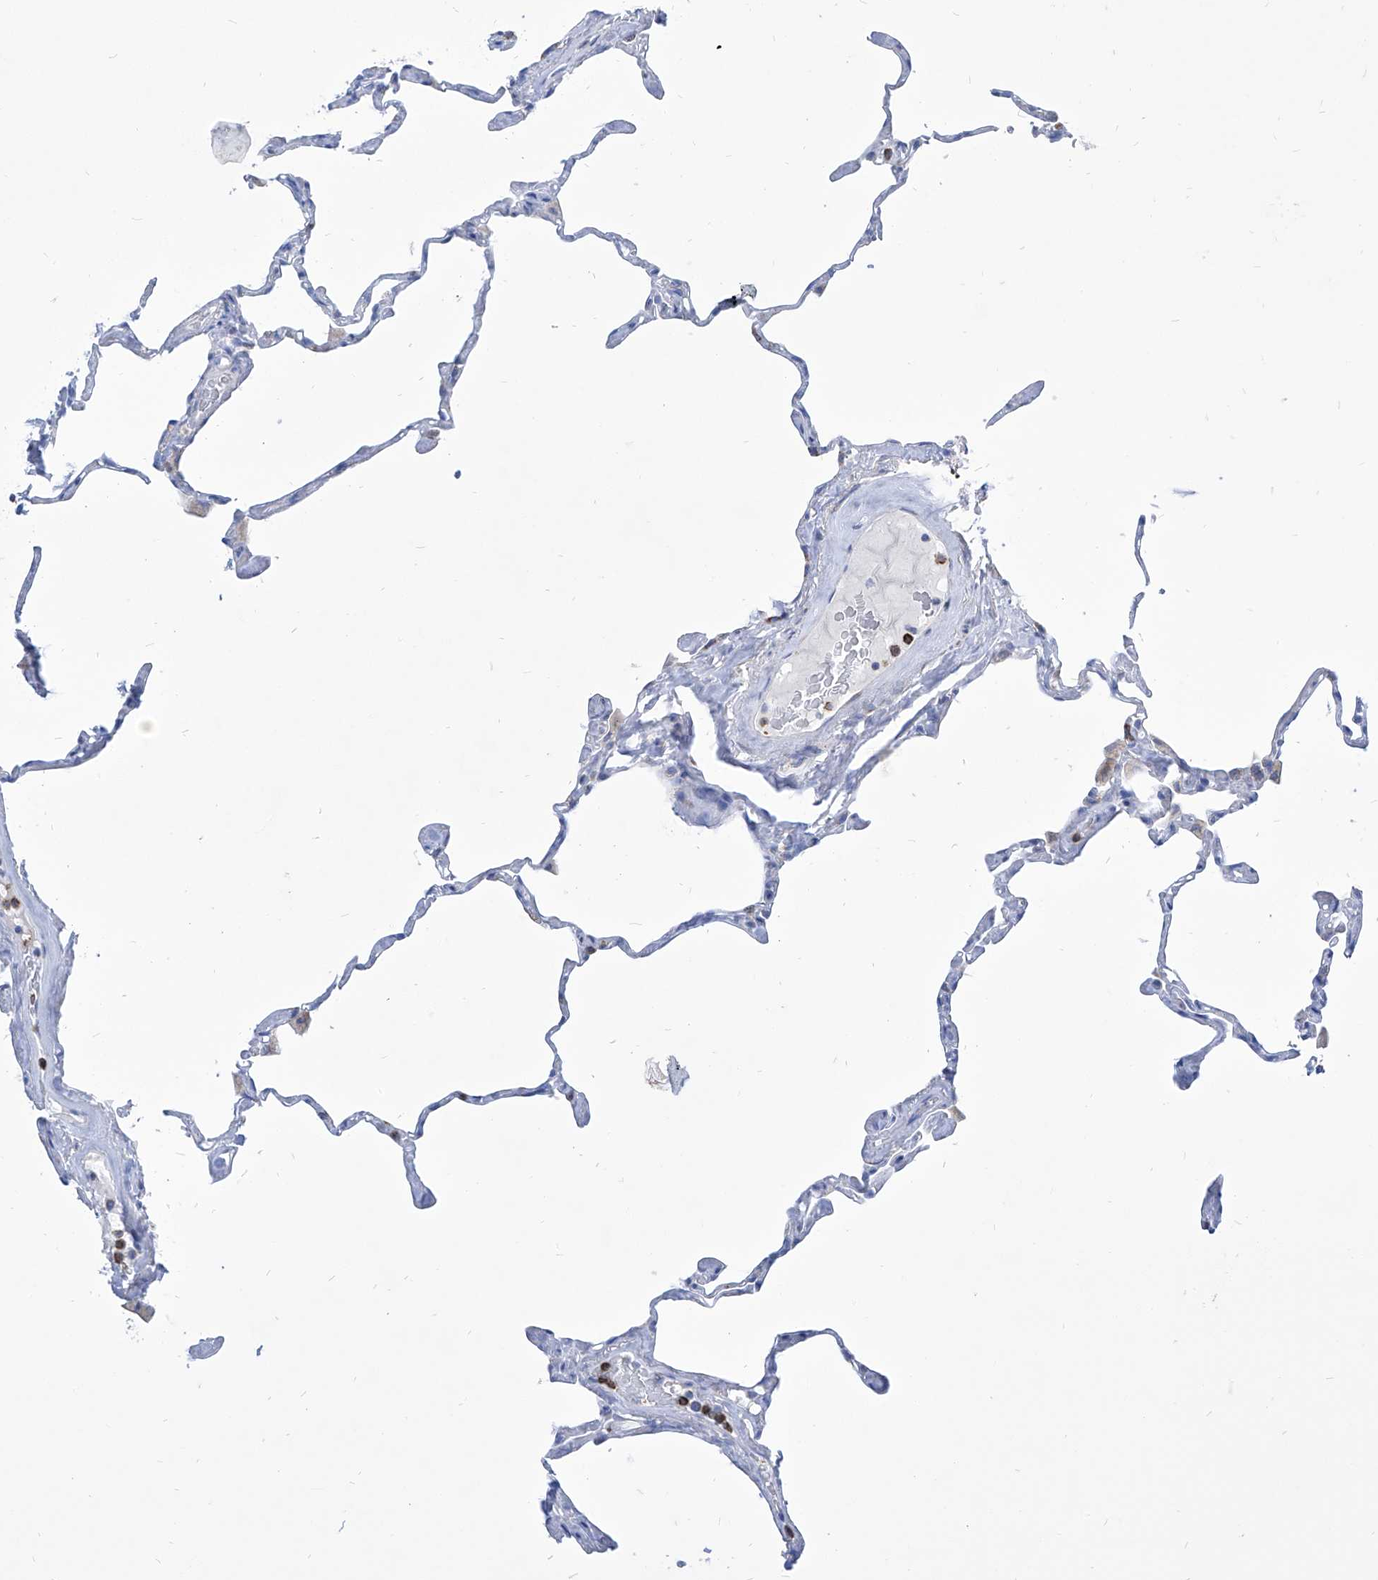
{"staining": {"intensity": "negative", "quantity": "none", "location": "none"}, "tissue": "lung", "cell_type": "Alveolar cells", "image_type": "normal", "snomed": [{"axis": "morphology", "description": "Normal tissue, NOS"}, {"axis": "topography", "description": "Lung"}], "caption": "Immunohistochemical staining of benign human lung demonstrates no significant staining in alveolar cells. The staining is performed using DAB brown chromogen with nuclei counter-stained in using hematoxylin.", "gene": "COQ3", "patient": {"sex": "male", "age": 65}}